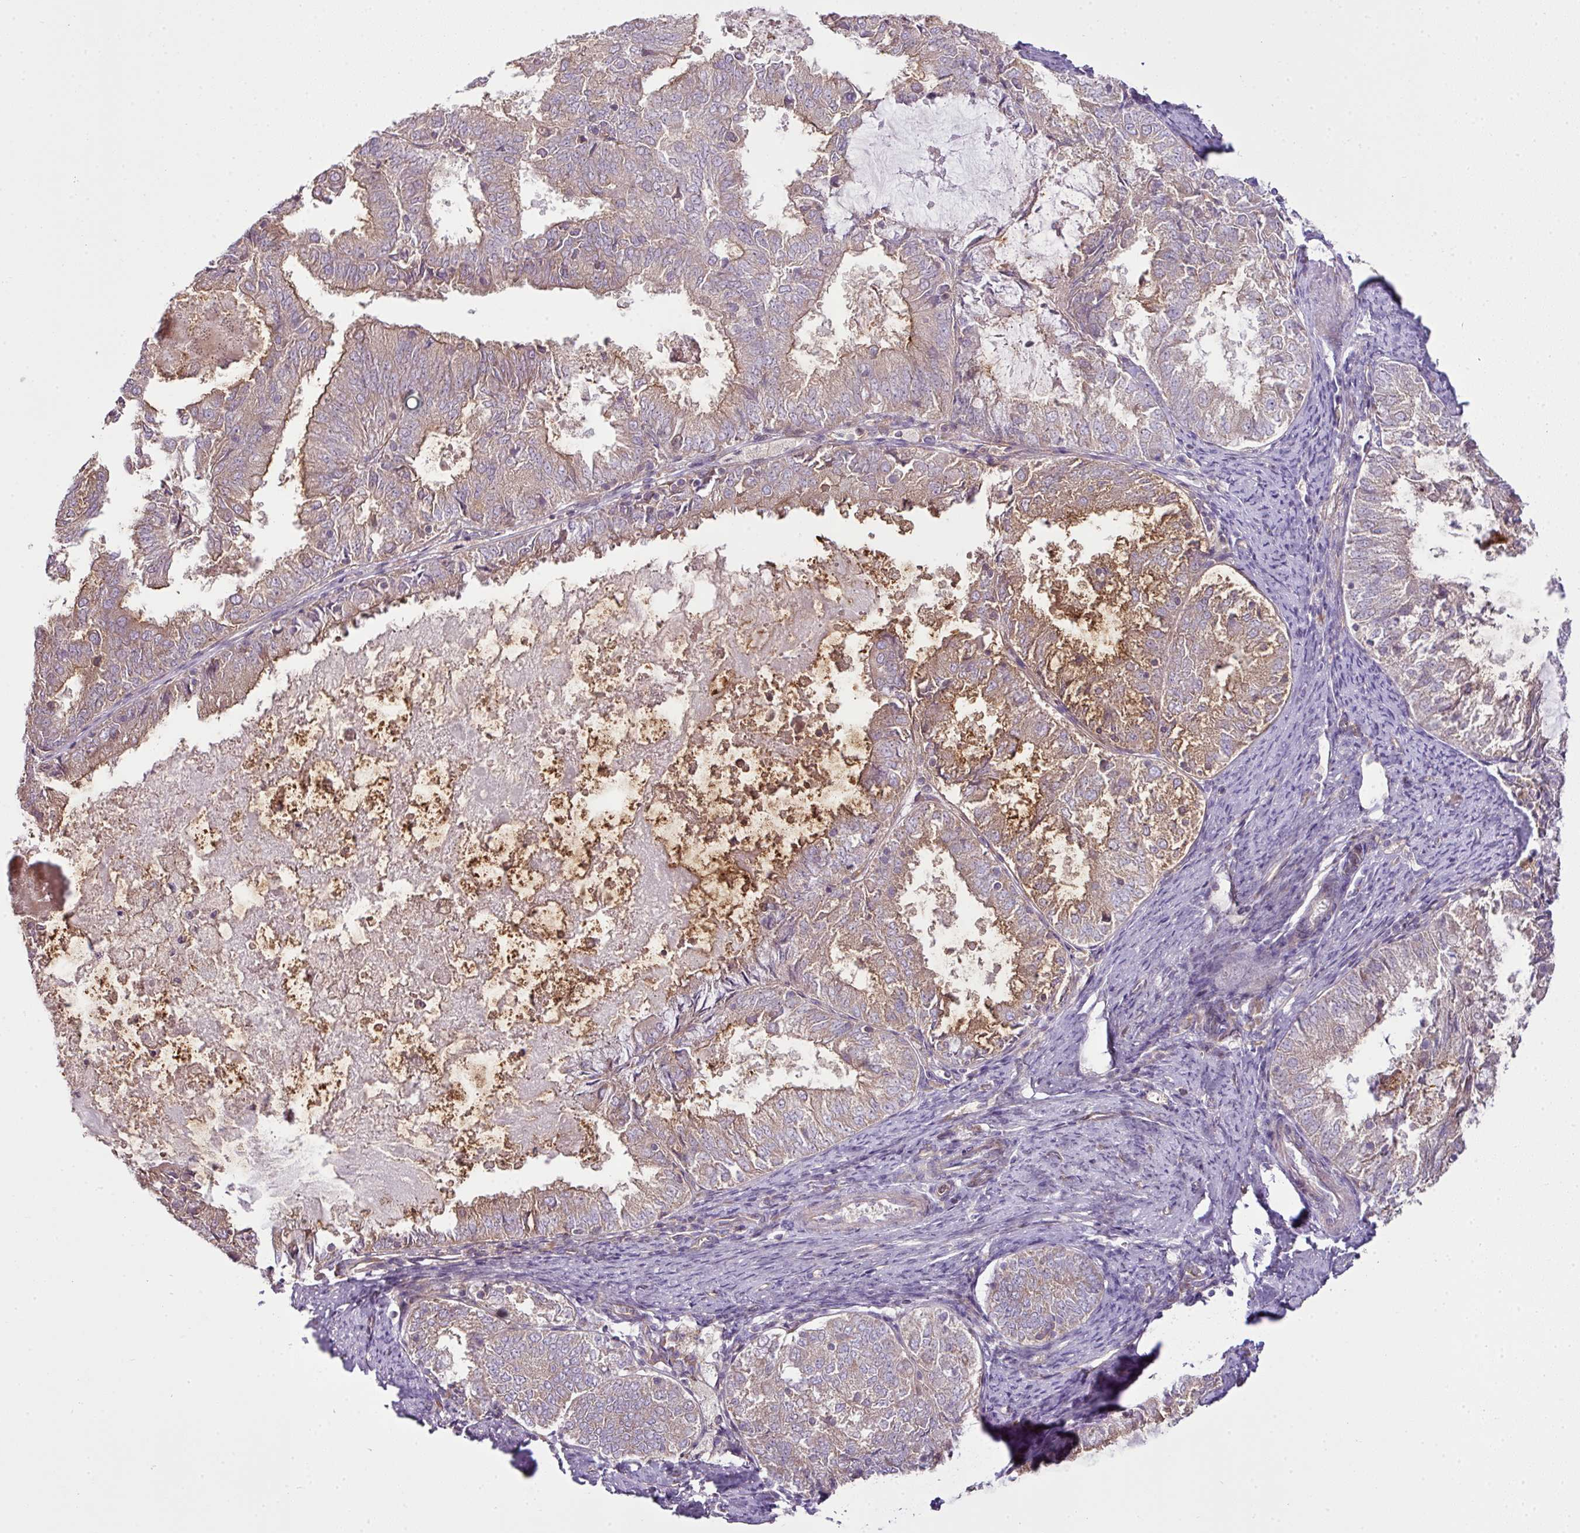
{"staining": {"intensity": "weak", "quantity": "25%-75%", "location": "cytoplasmic/membranous"}, "tissue": "endometrial cancer", "cell_type": "Tumor cells", "image_type": "cancer", "snomed": [{"axis": "morphology", "description": "Adenocarcinoma, NOS"}, {"axis": "topography", "description": "Endometrium"}], "caption": "There is low levels of weak cytoplasmic/membranous expression in tumor cells of endometrial adenocarcinoma, as demonstrated by immunohistochemical staining (brown color).", "gene": "COX18", "patient": {"sex": "female", "age": 57}}